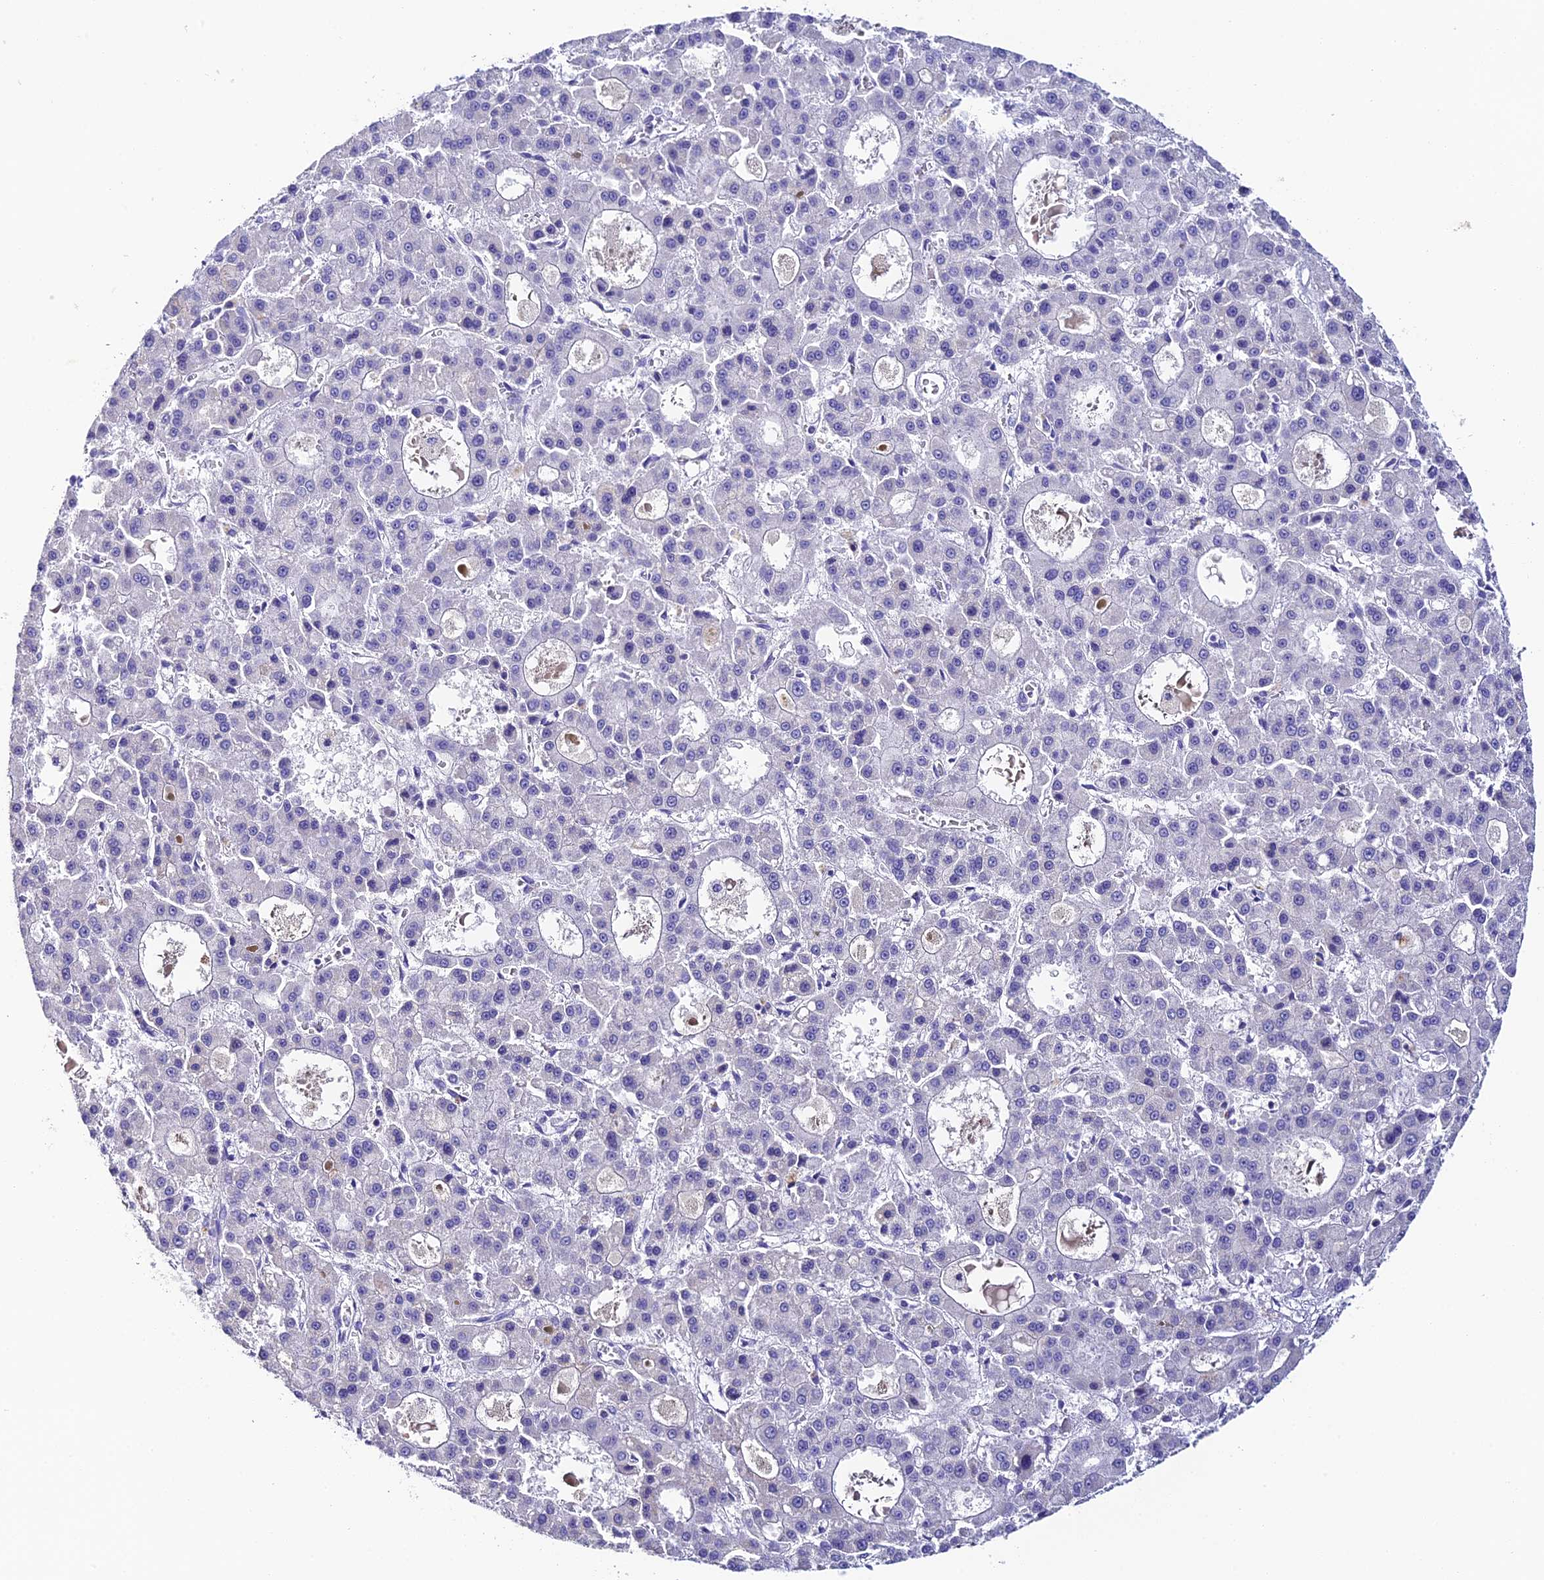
{"staining": {"intensity": "negative", "quantity": "none", "location": "none"}, "tissue": "liver cancer", "cell_type": "Tumor cells", "image_type": "cancer", "snomed": [{"axis": "morphology", "description": "Carcinoma, Hepatocellular, NOS"}, {"axis": "topography", "description": "Liver"}], "caption": "The immunohistochemistry micrograph has no significant expression in tumor cells of liver cancer tissue.", "gene": "C12orf29", "patient": {"sex": "male", "age": 70}}